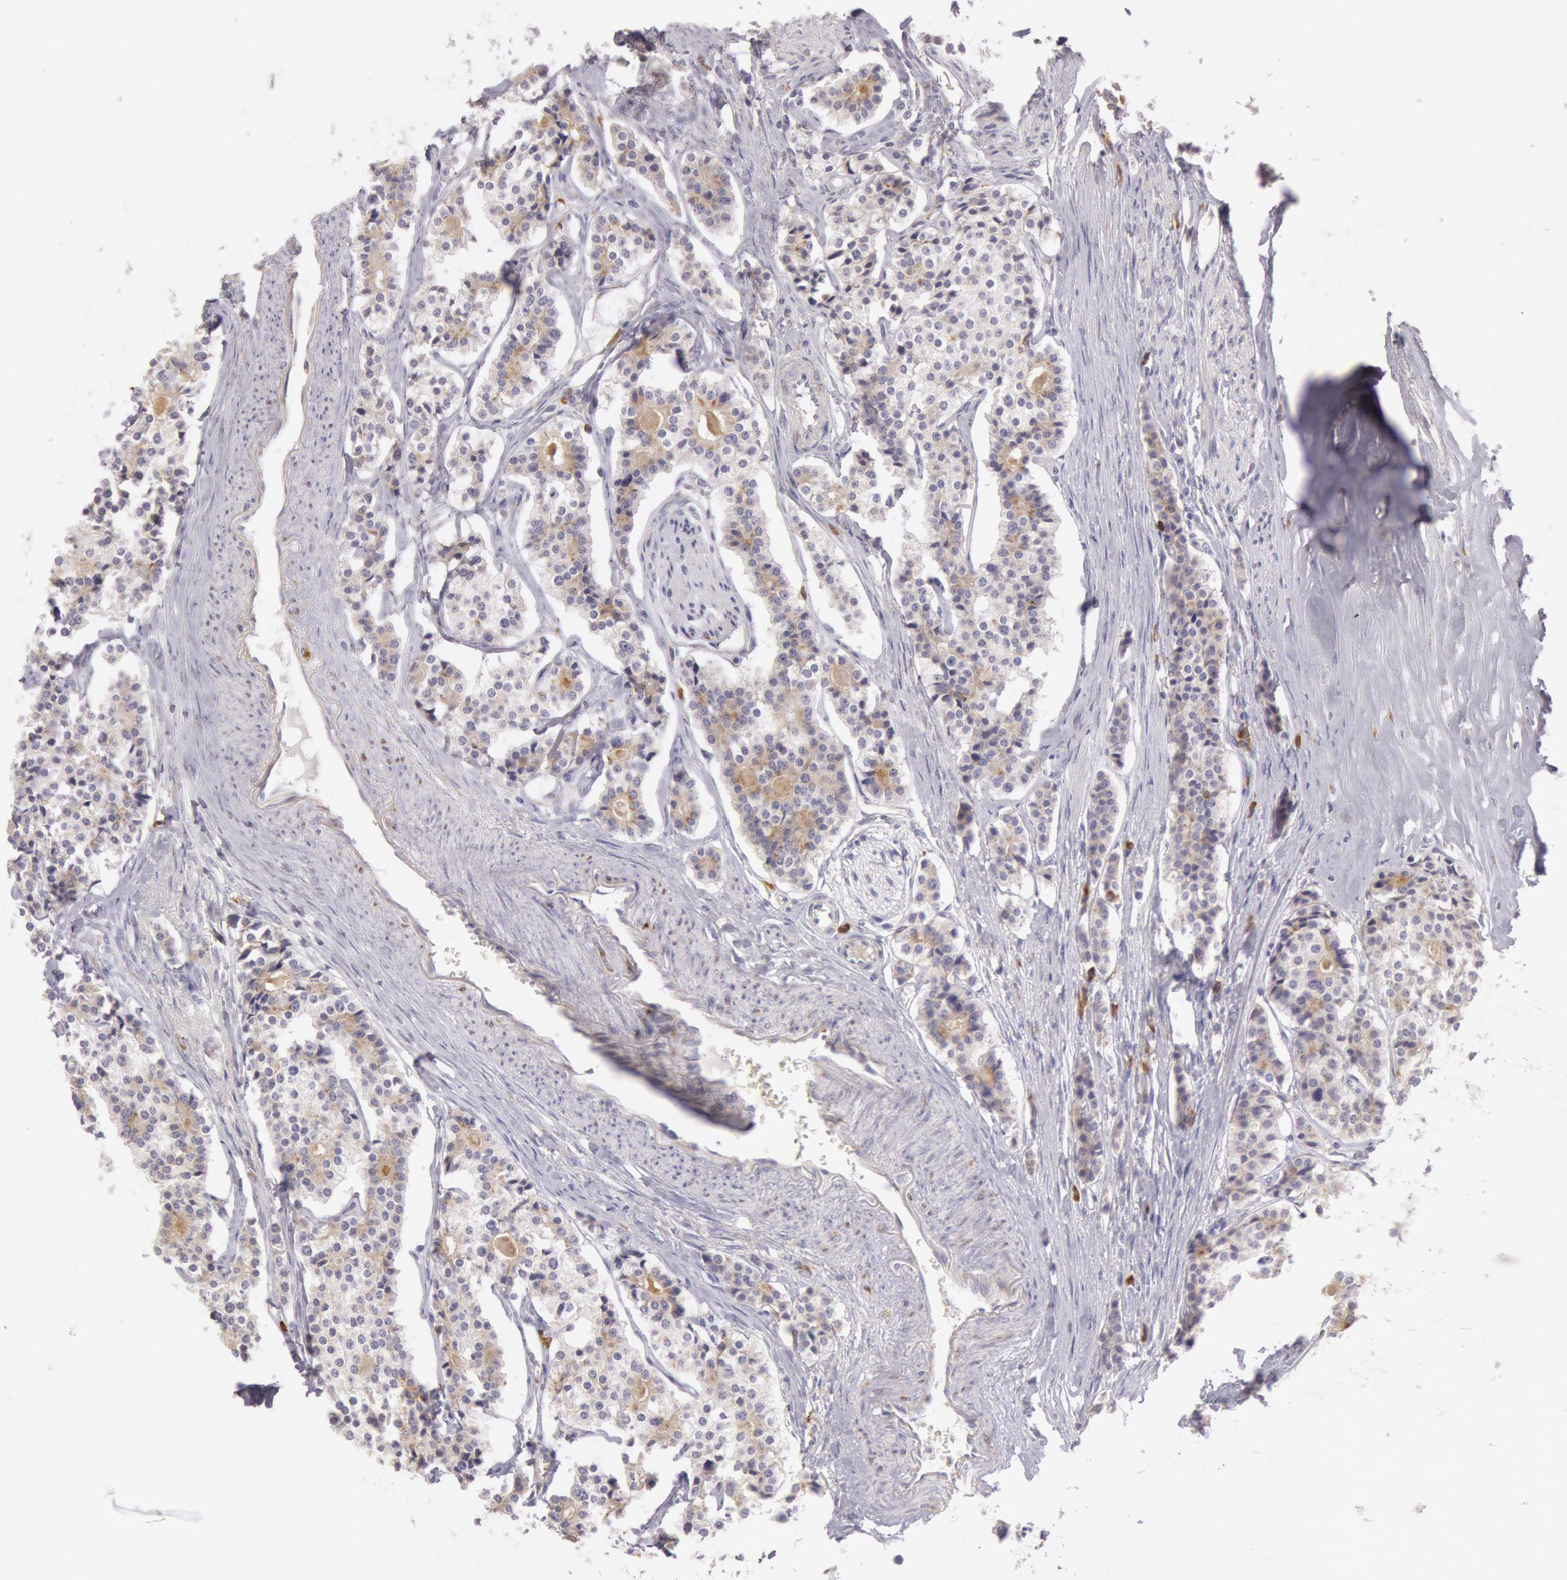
{"staining": {"intensity": "weak", "quantity": ">75%", "location": "cytoplasmic/membranous"}, "tissue": "carcinoid", "cell_type": "Tumor cells", "image_type": "cancer", "snomed": [{"axis": "morphology", "description": "Carcinoid, malignant, NOS"}, {"axis": "topography", "description": "Small intestine"}], "caption": "Brown immunohistochemical staining in malignant carcinoid displays weak cytoplasmic/membranous expression in about >75% of tumor cells. The staining was performed using DAB (3,3'-diaminobenzidine), with brown indicating positive protein expression. Nuclei are stained blue with hematoxylin.", "gene": "CIDEB", "patient": {"sex": "male", "age": 63}}